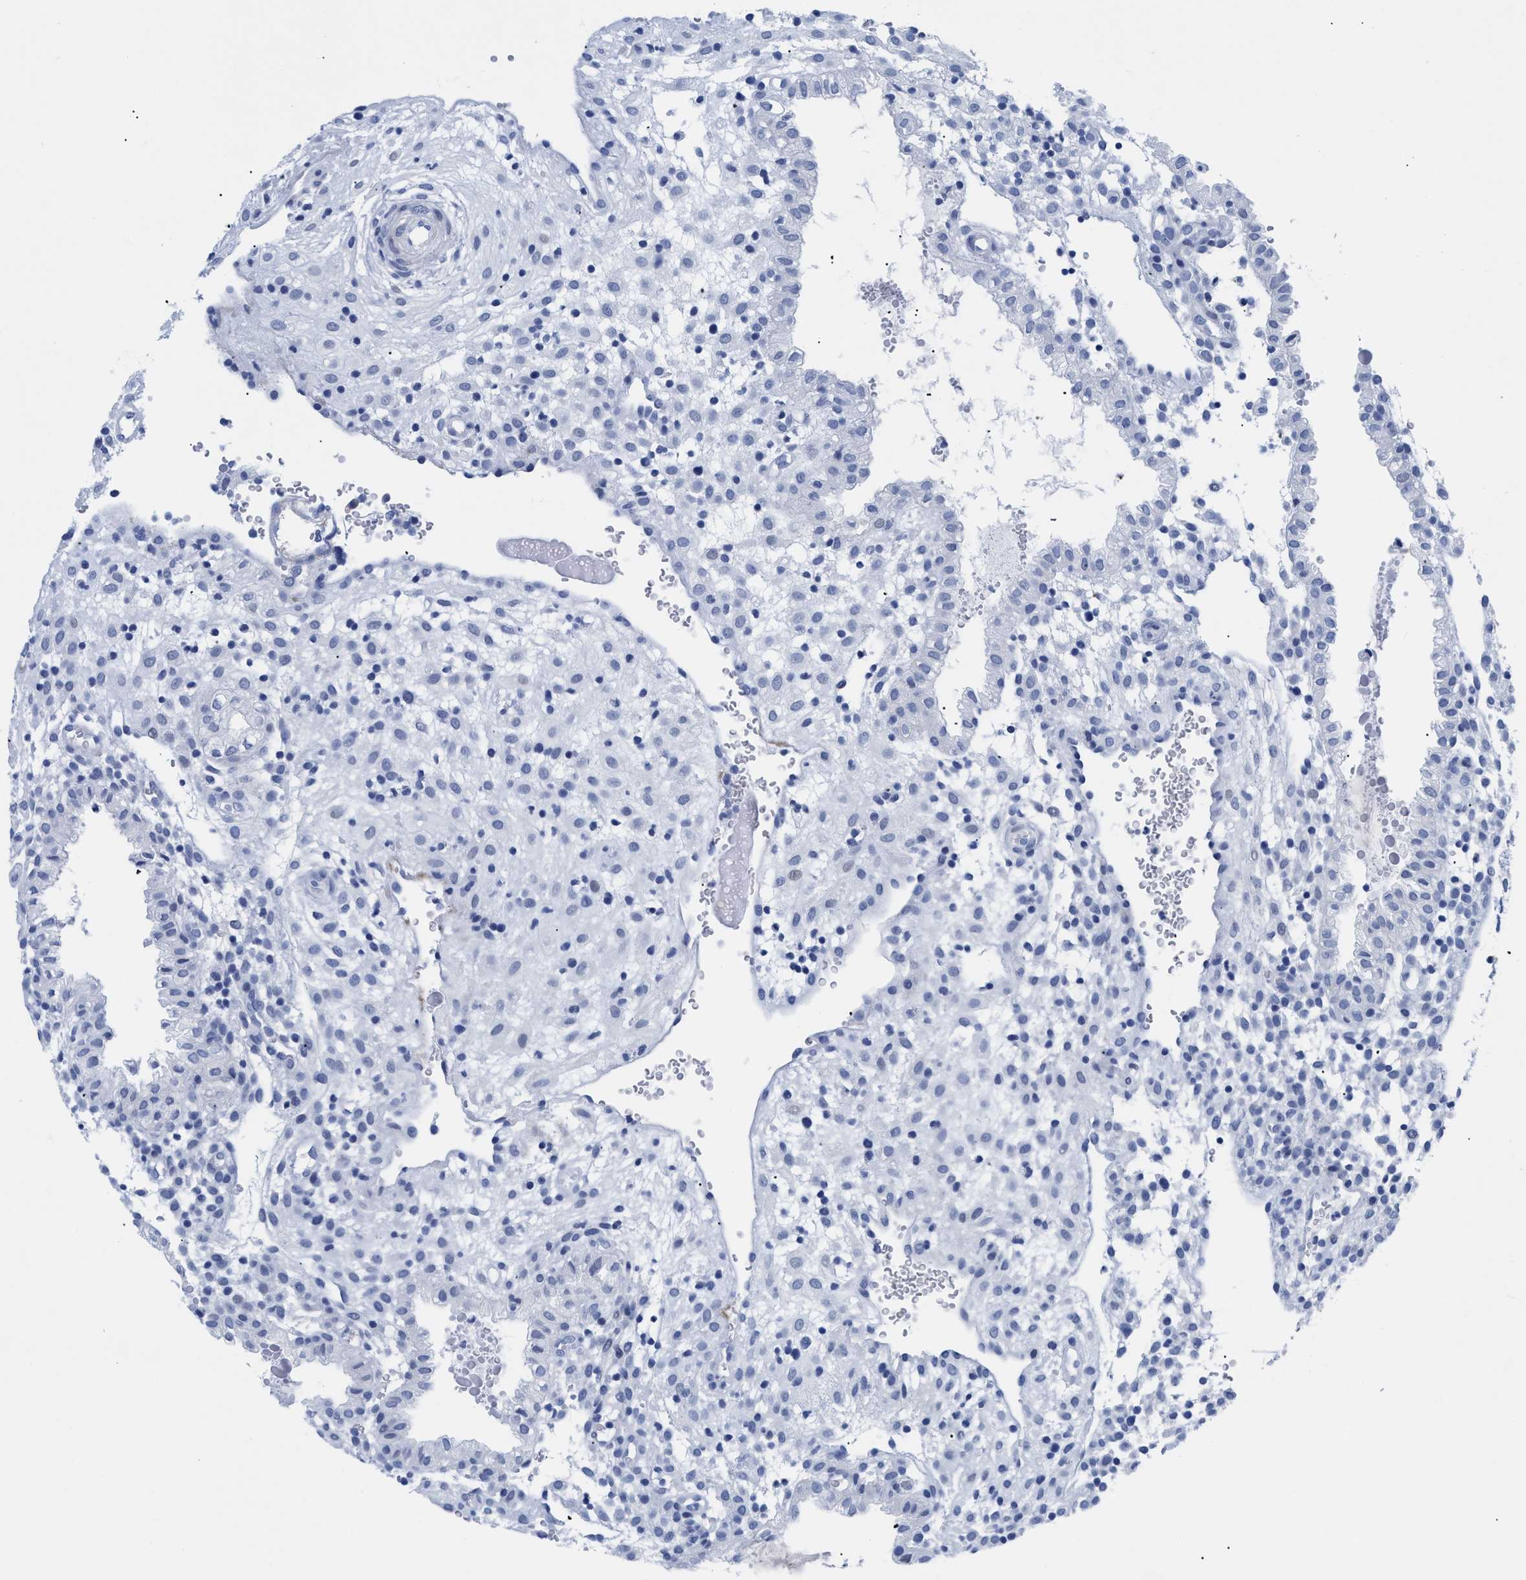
{"staining": {"intensity": "negative", "quantity": "none", "location": "none"}, "tissue": "placenta", "cell_type": "Decidual cells", "image_type": "normal", "snomed": [{"axis": "morphology", "description": "Normal tissue, NOS"}, {"axis": "topography", "description": "Placenta"}], "caption": "IHC image of unremarkable placenta: placenta stained with DAB (3,3'-diaminobenzidine) displays no significant protein expression in decidual cells.", "gene": "DUSP26", "patient": {"sex": "female", "age": 18}}